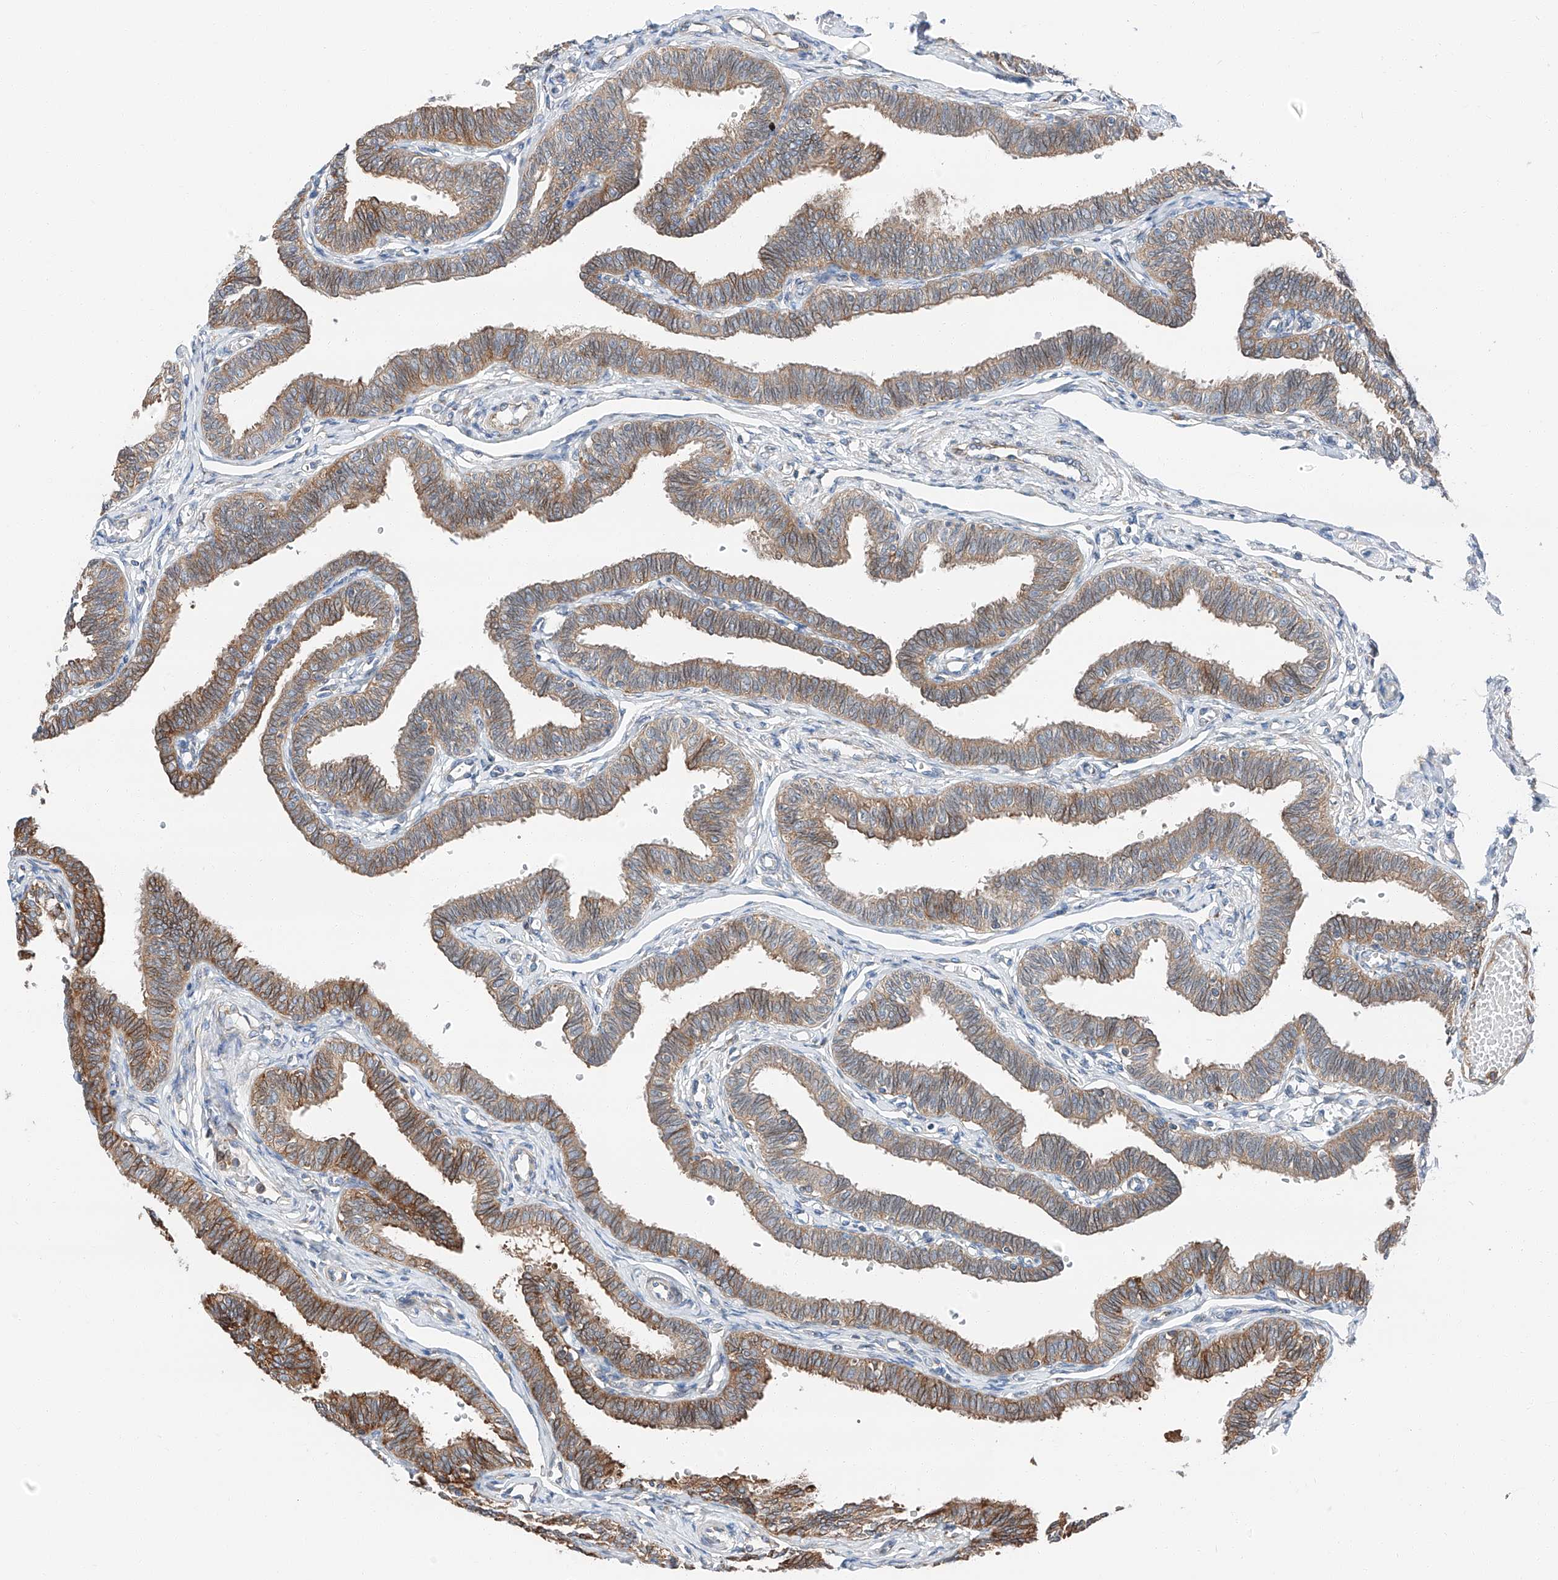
{"staining": {"intensity": "strong", "quantity": ">75%", "location": "cytoplasmic/membranous"}, "tissue": "fallopian tube", "cell_type": "Glandular cells", "image_type": "normal", "snomed": [{"axis": "morphology", "description": "Normal tissue, NOS"}, {"axis": "topography", "description": "Fallopian tube"}, {"axis": "topography", "description": "Ovary"}], "caption": "Unremarkable fallopian tube was stained to show a protein in brown. There is high levels of strong cytoplasmic/membranous staining in about >75% of glandular cells. (brown staining indicates protein expression, while blue staining denotes nuclei).", "gene": "ZC3H15", "patient": {"sex": "female", "age": 23}}